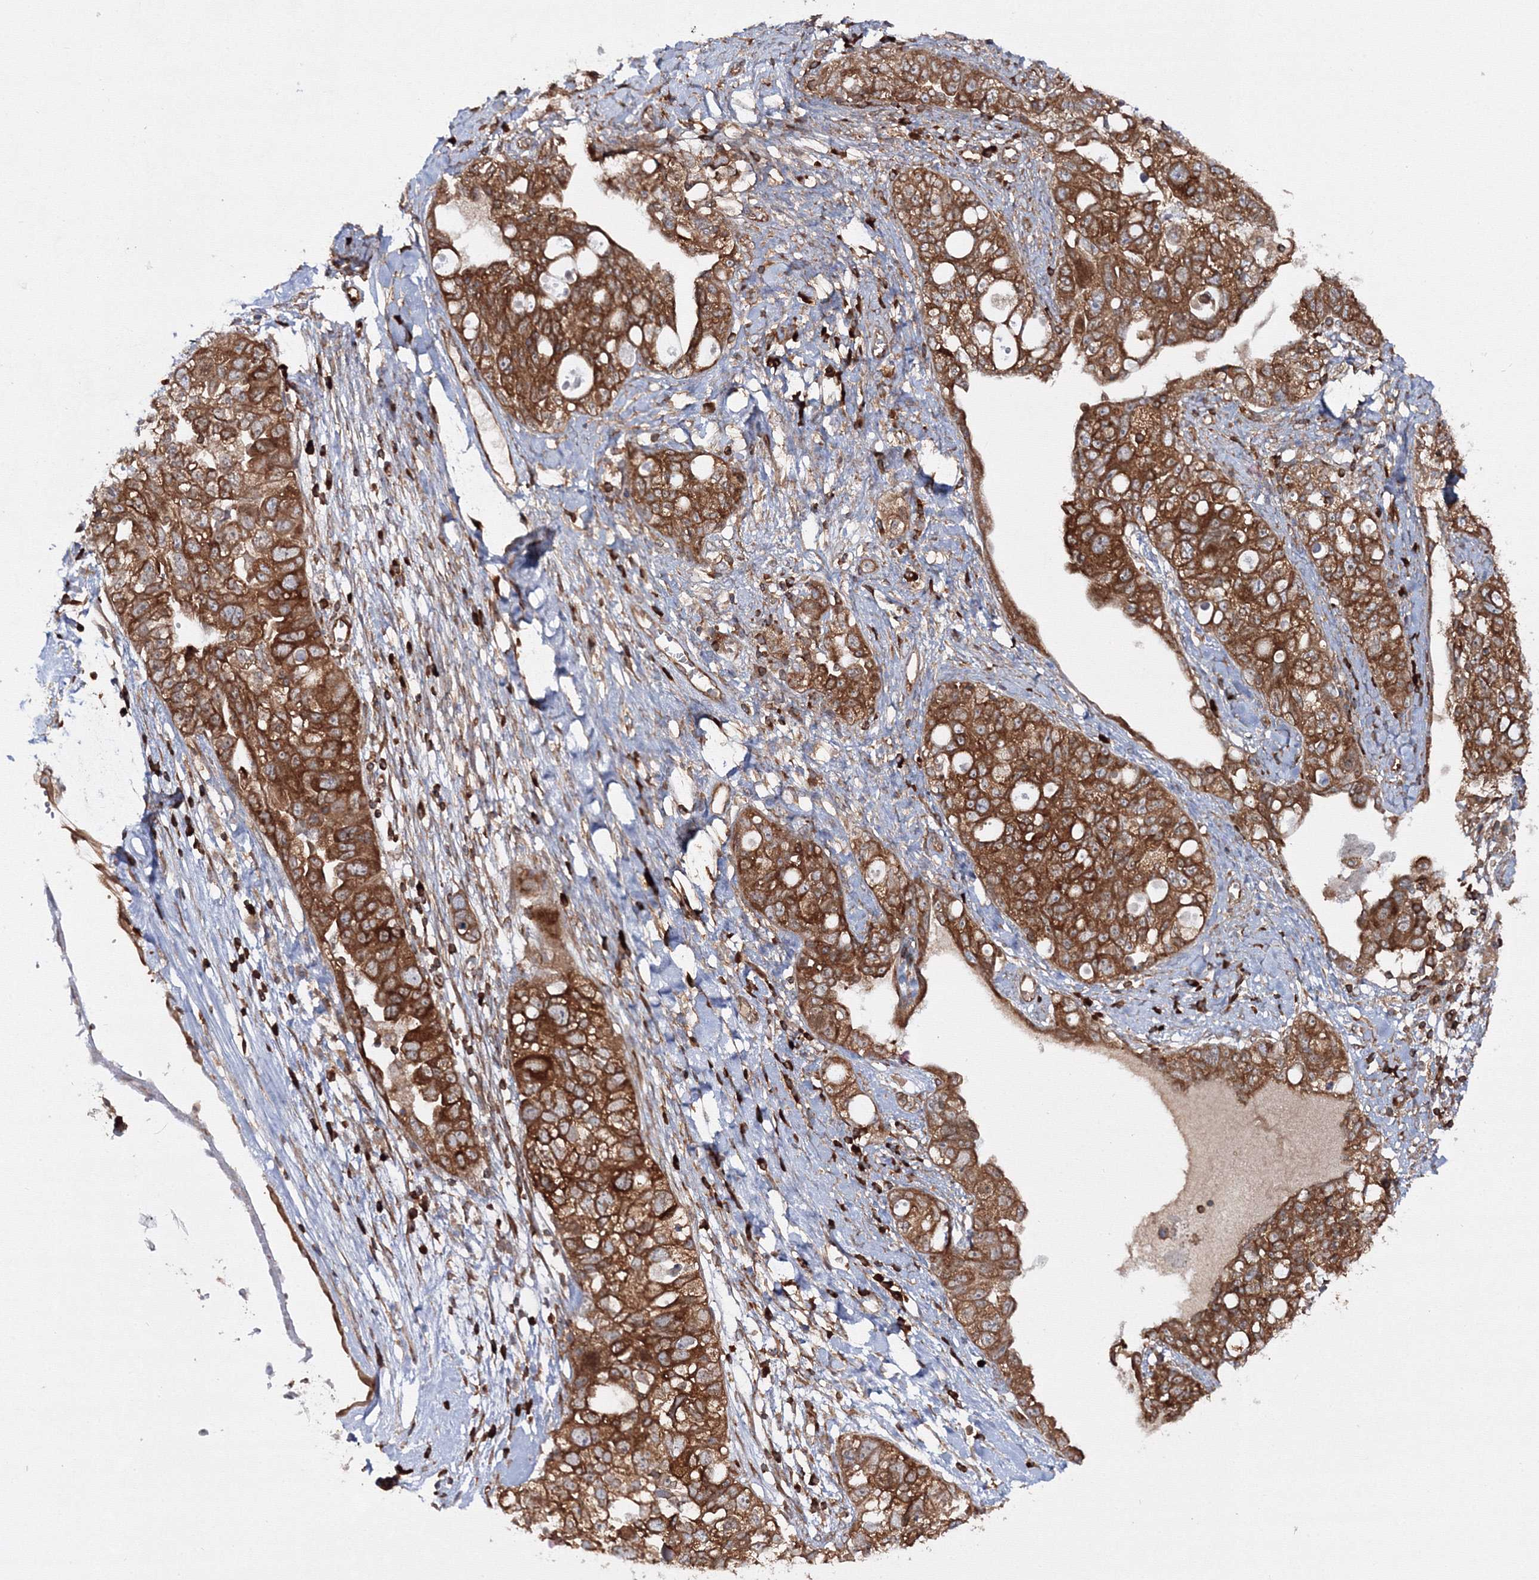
{"staining": {"intensity": "strong", "quantity": ">75%", "location": "cytoplasmic/membranous"}, "tissue": "ovarian cancer", "cell_type": "Tumor cells", "image_type": "cancer", "snomed": [{"axis": "morphology", "description": "Carcinoma, NOS"}, {"axis": "morphology", "description": "Cystadenocarcinoma, serous, NOS"}, {"axis": "topography", "description": "Ovary"}], "caption": "Brown immunohistochemical staining in ovarian carcinoma demonstrates strong cytoplasmic/membranous staining in approximately >75% of tumor cells.", "gene": "HARS1", "patient": {"sex": "female", "age": 69}}